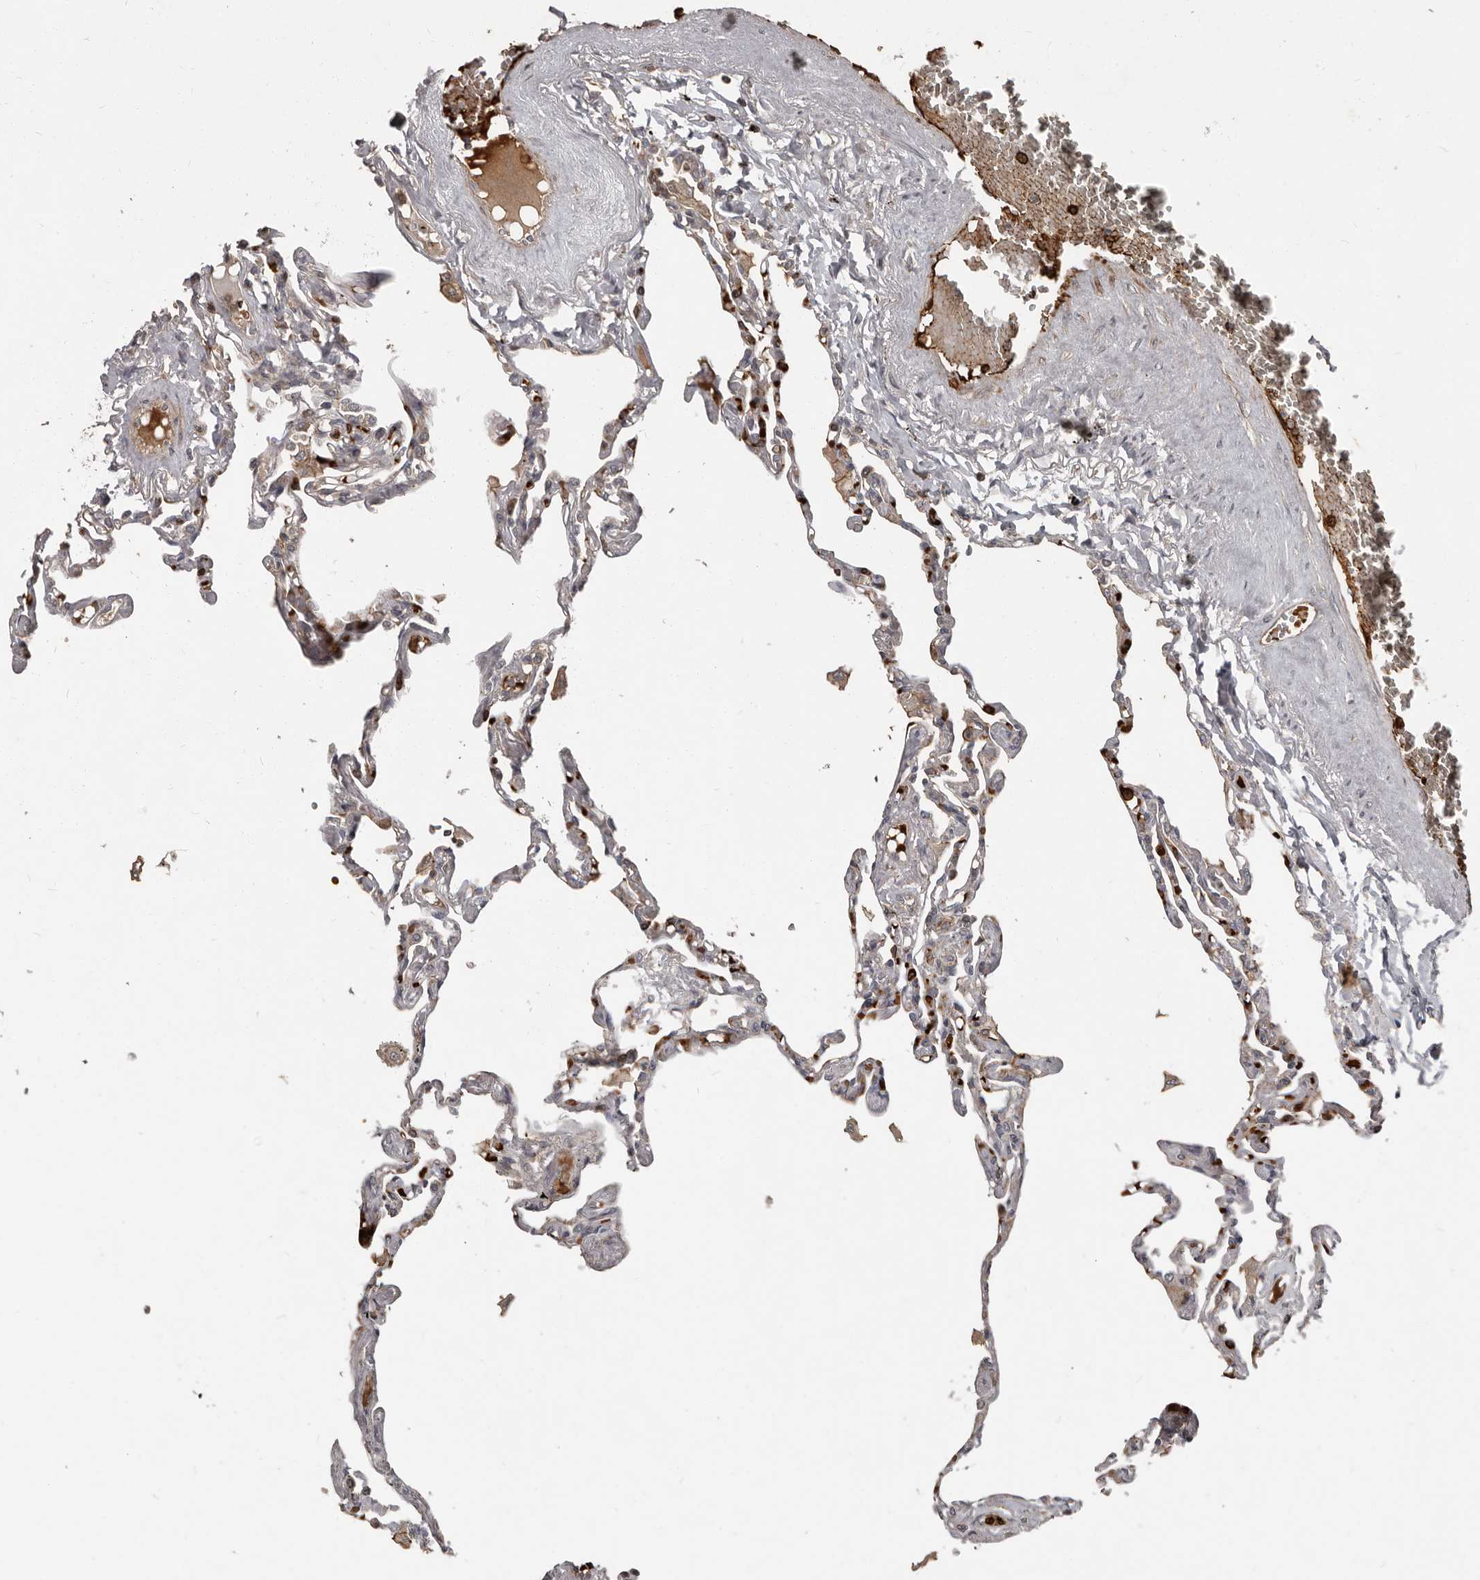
{"staining": {"intensity": "weak", "quantity": "<25%", "location": "cytoplasmic/membranous"}, "tissue": "lung", "cell_type": "Alveolar cells", "image_type": "normal", "snomed": [{"axis": "morphology", "description": "Normal tissue, NOS"}, {"axis": "topography", "description": "Lung"}], "caption": "Lung stained for a protein using immunohistochemistry (IHC) reveals no expression alveolar cells.", "gene": "FBXO31", "patient": {"sex": "female", "age": 67}}